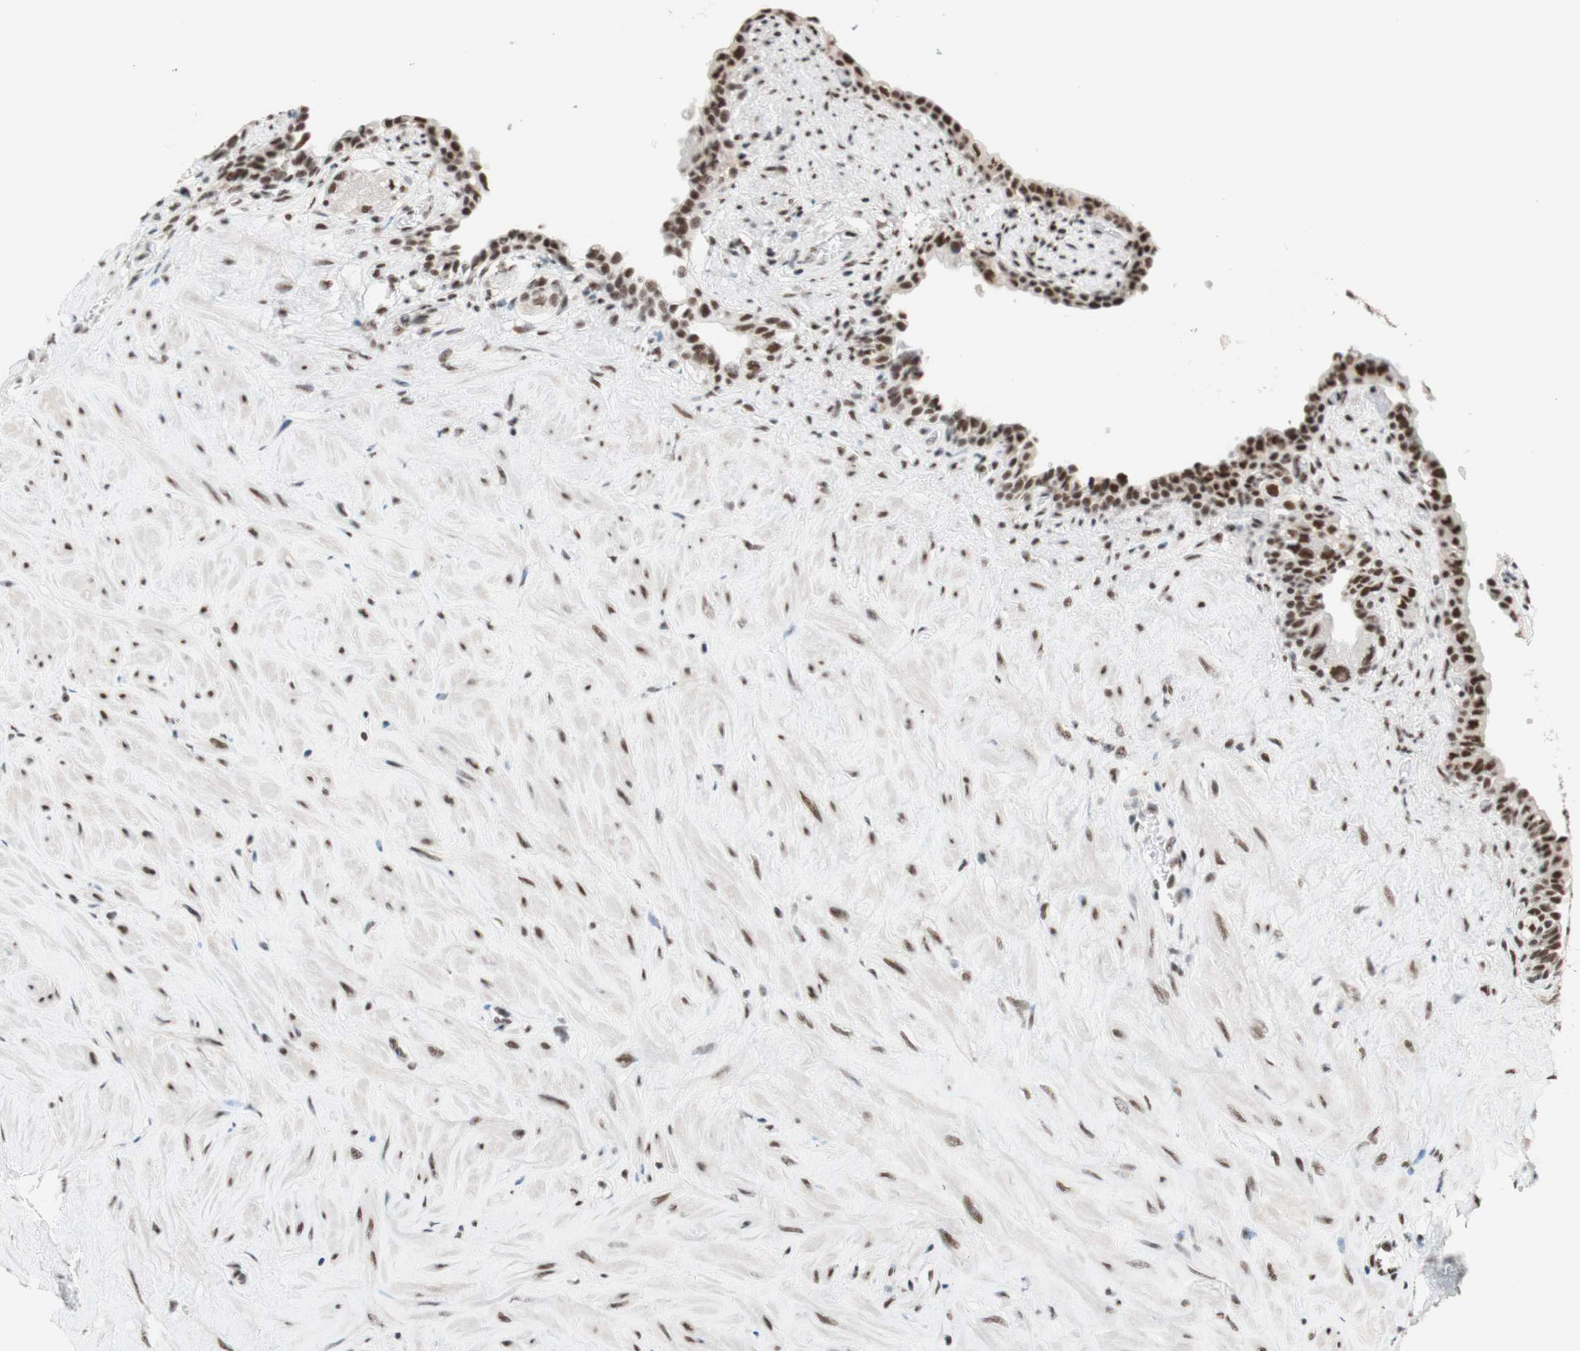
{"staining": {"intensity": "strong", "quantity": ">75%", "location": "nuclear"}, "tissue": "seminal vesicle", "cell_type": "Glandular cells", "image_type": "normal", "snomed": [{"axis": "morphology", "description": "Normal tissue, NOS"}, {"axis": "topography", "description": "Seminal veicle"}], "caption": "The immunohistochemical stain shows strong nuclear expression in glandular cells of normal seminal vesicle.", "gene": "PRPF19", "patient": {"sex": "male", "age": 63}}